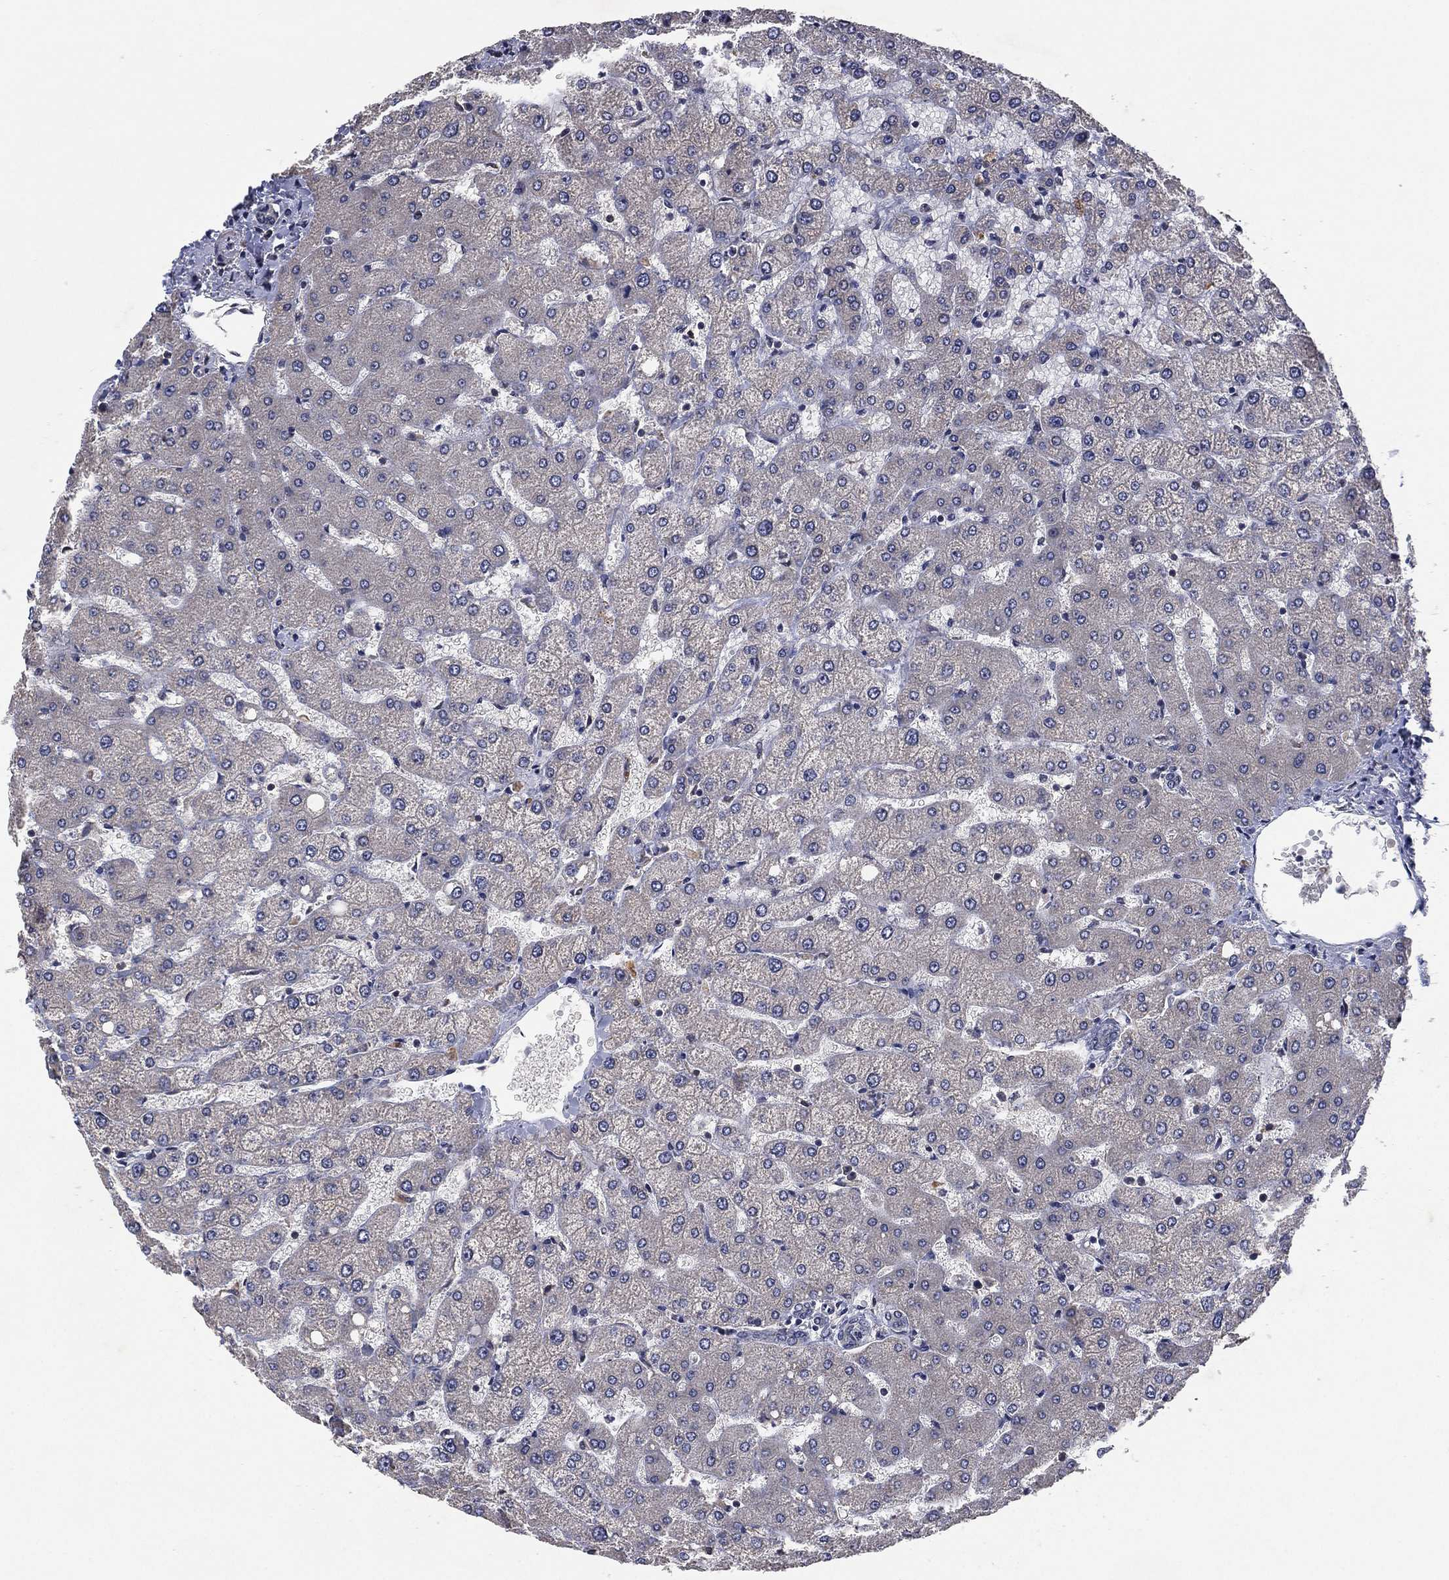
{"staining": {"intensity": "negative", "quantity": "none", "location": "none"}, "tissue": "liver", "cell_type": "Cholangiocytes", "image_type": "normal", "snomed": [{"axis": "morphology", "description": "Normal tissue, NOS"}, {"axis": "topography", "description": "Liver"}], "caption": "There is no significant expression in cholangiocytes of liver. (Immunohistochemistry, brightfield microscopy, high magnification).", "gene": "NELFCD", "patient": {"sex": "female", "age": 54}}